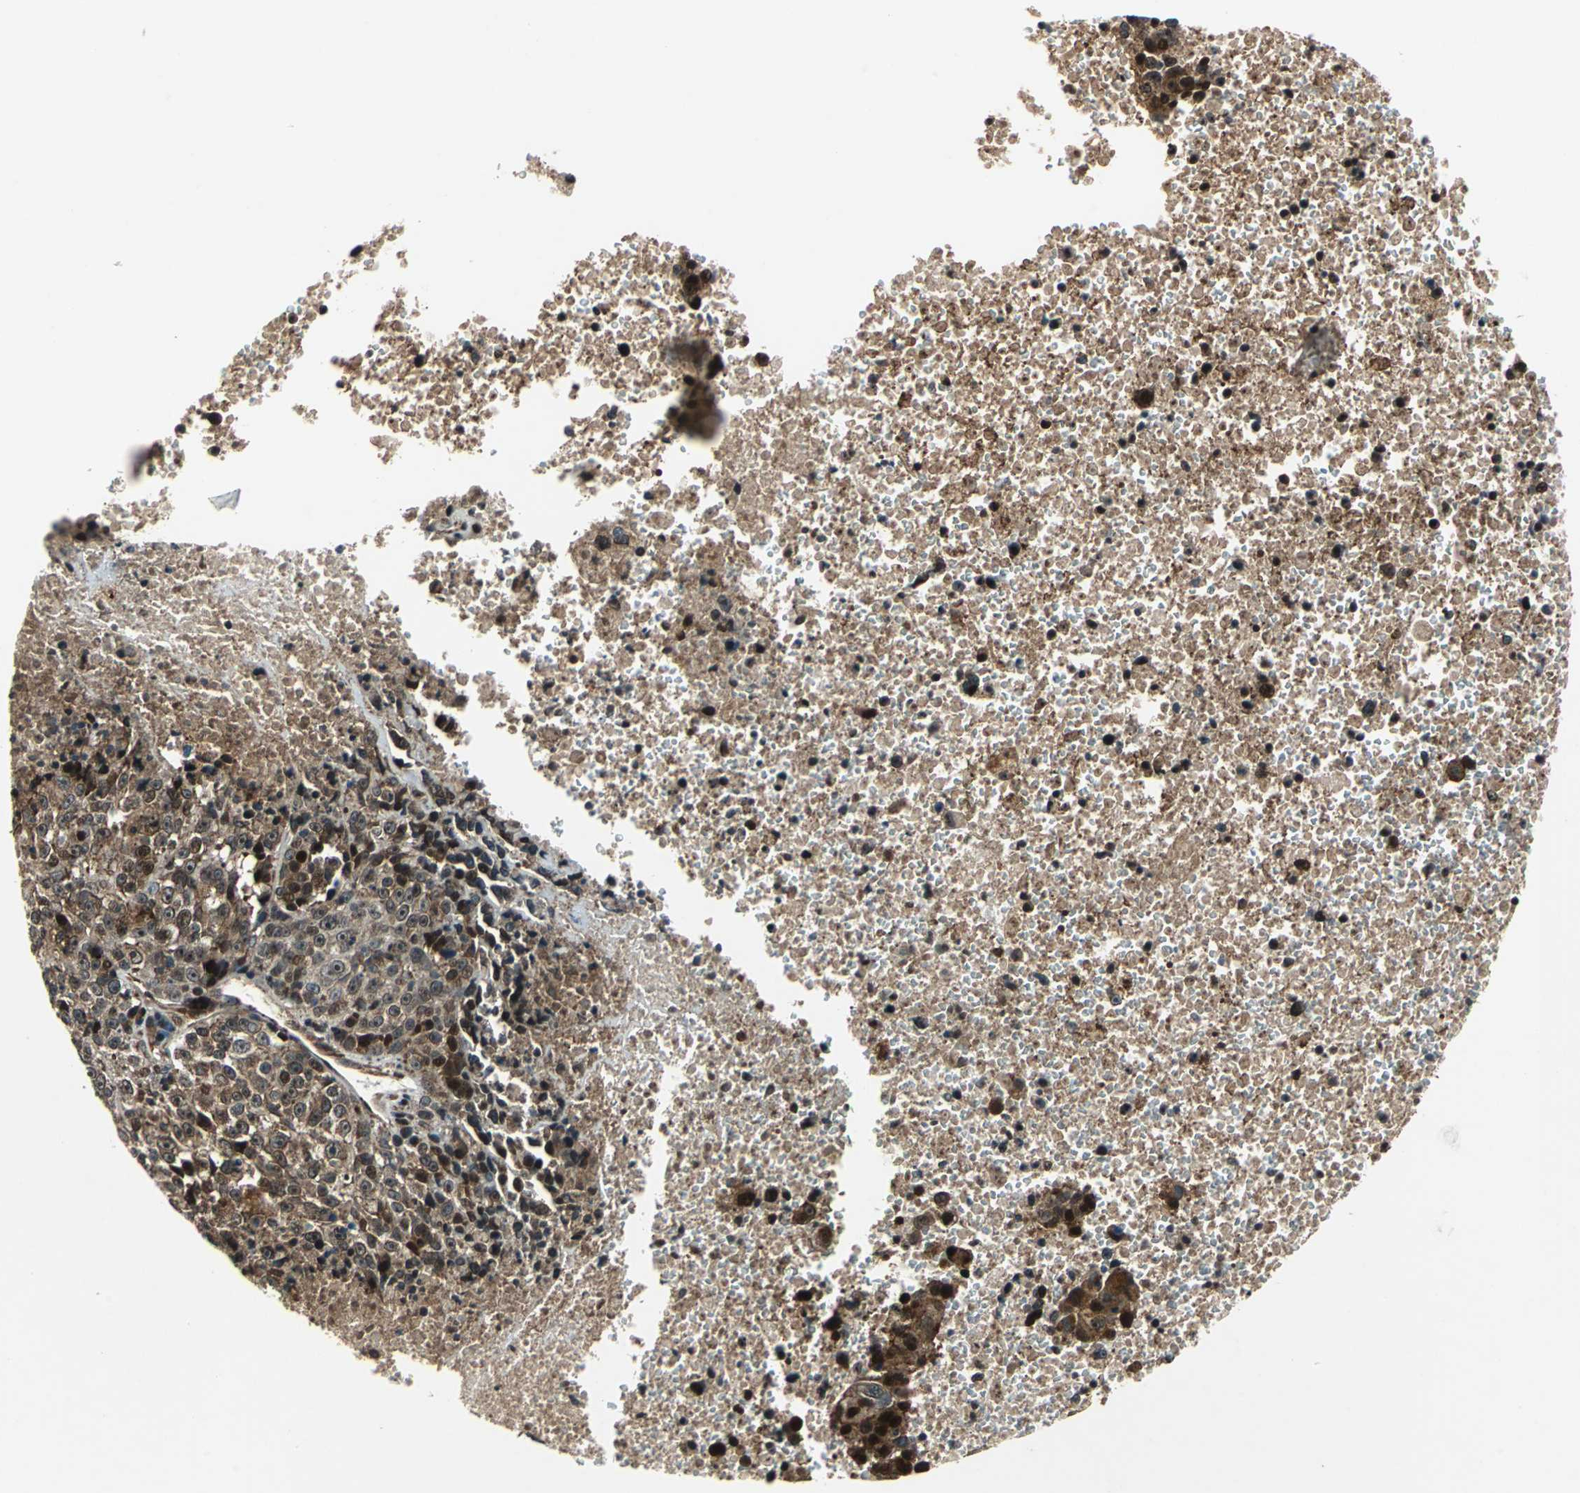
{"staining": {"intensity": "strong", "quantity": ">75%", "location": "cytoplasmic/membranous,nuclear"}, "tissue": "melanoma", "cell_type": "Tumor cells", "image_type": "cancer", "snomed": [{"axis": "morphology", "description": "Malignant melanoma, Metastatic site"}, {"axis": "topography", "description": "Cerebral cortex"}], "caption": "Strong cytoplasmic/membranous and nuclear protein expression is identified in about >75% of tumor cells in melanoma.", "gene": "AATF", "patient": {"sex": "female", "age": 52}}